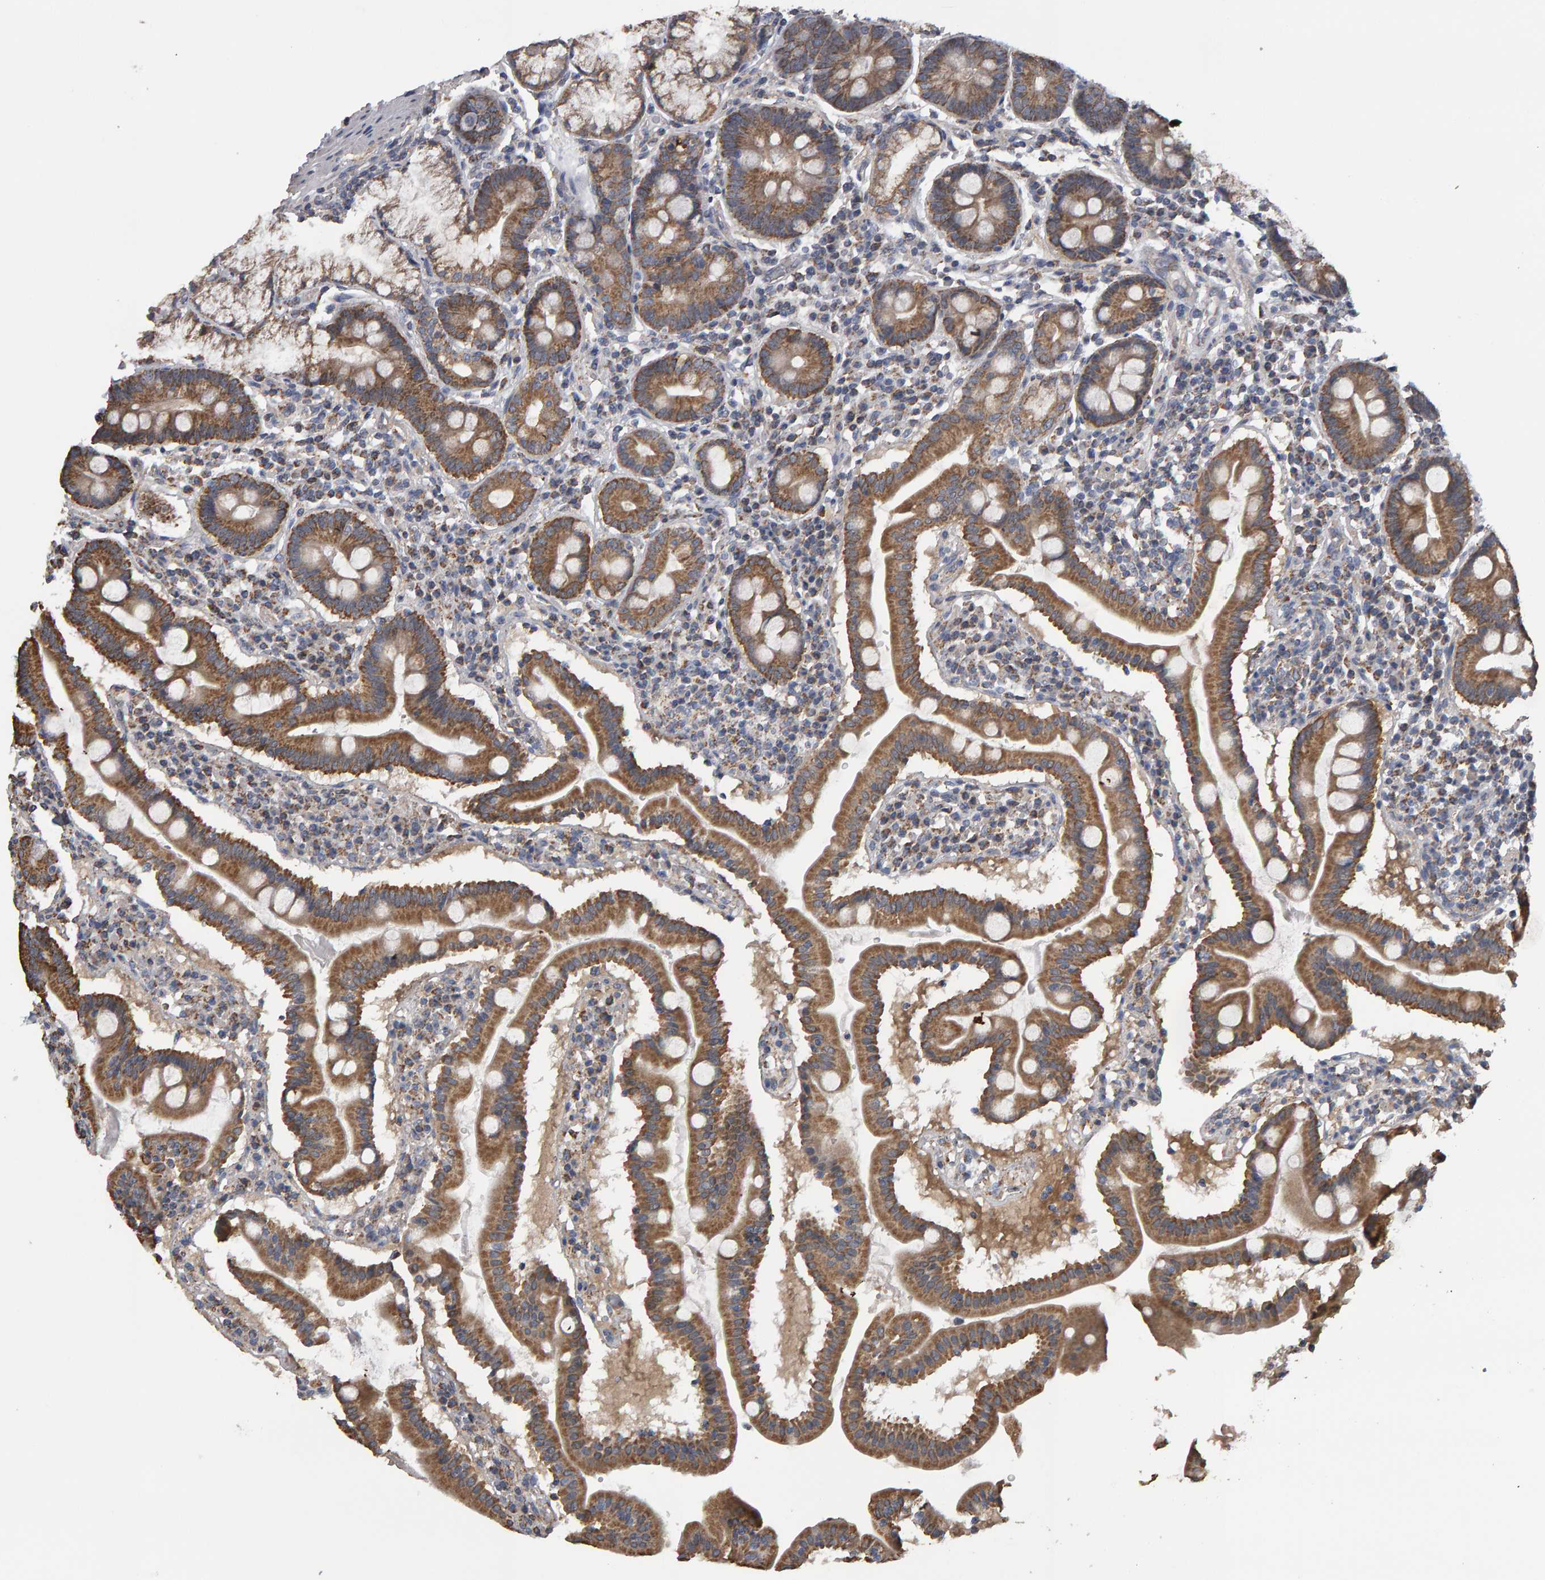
{"staining": {"intensity": "moderate", "quantity": ">75%", "location": "cytoplasmic/membranous"}, "tissue": "duodenum", "cell_type": "Glandular cells", "image_type": "normal", "snomed": [{"axis": "morphology", "description": "Normal tissue, NOS"}, {"axis": "topography", "description": "Duodenum"}], "caption": "Protein positivity by immunohistochemistry reveals moderate cytoplasmic/membranous staining in about >75% of glandular cells in unremarkable duodenum.", "gene": "TOM1L1", "patient": {"sex": "male", "age": 50}}